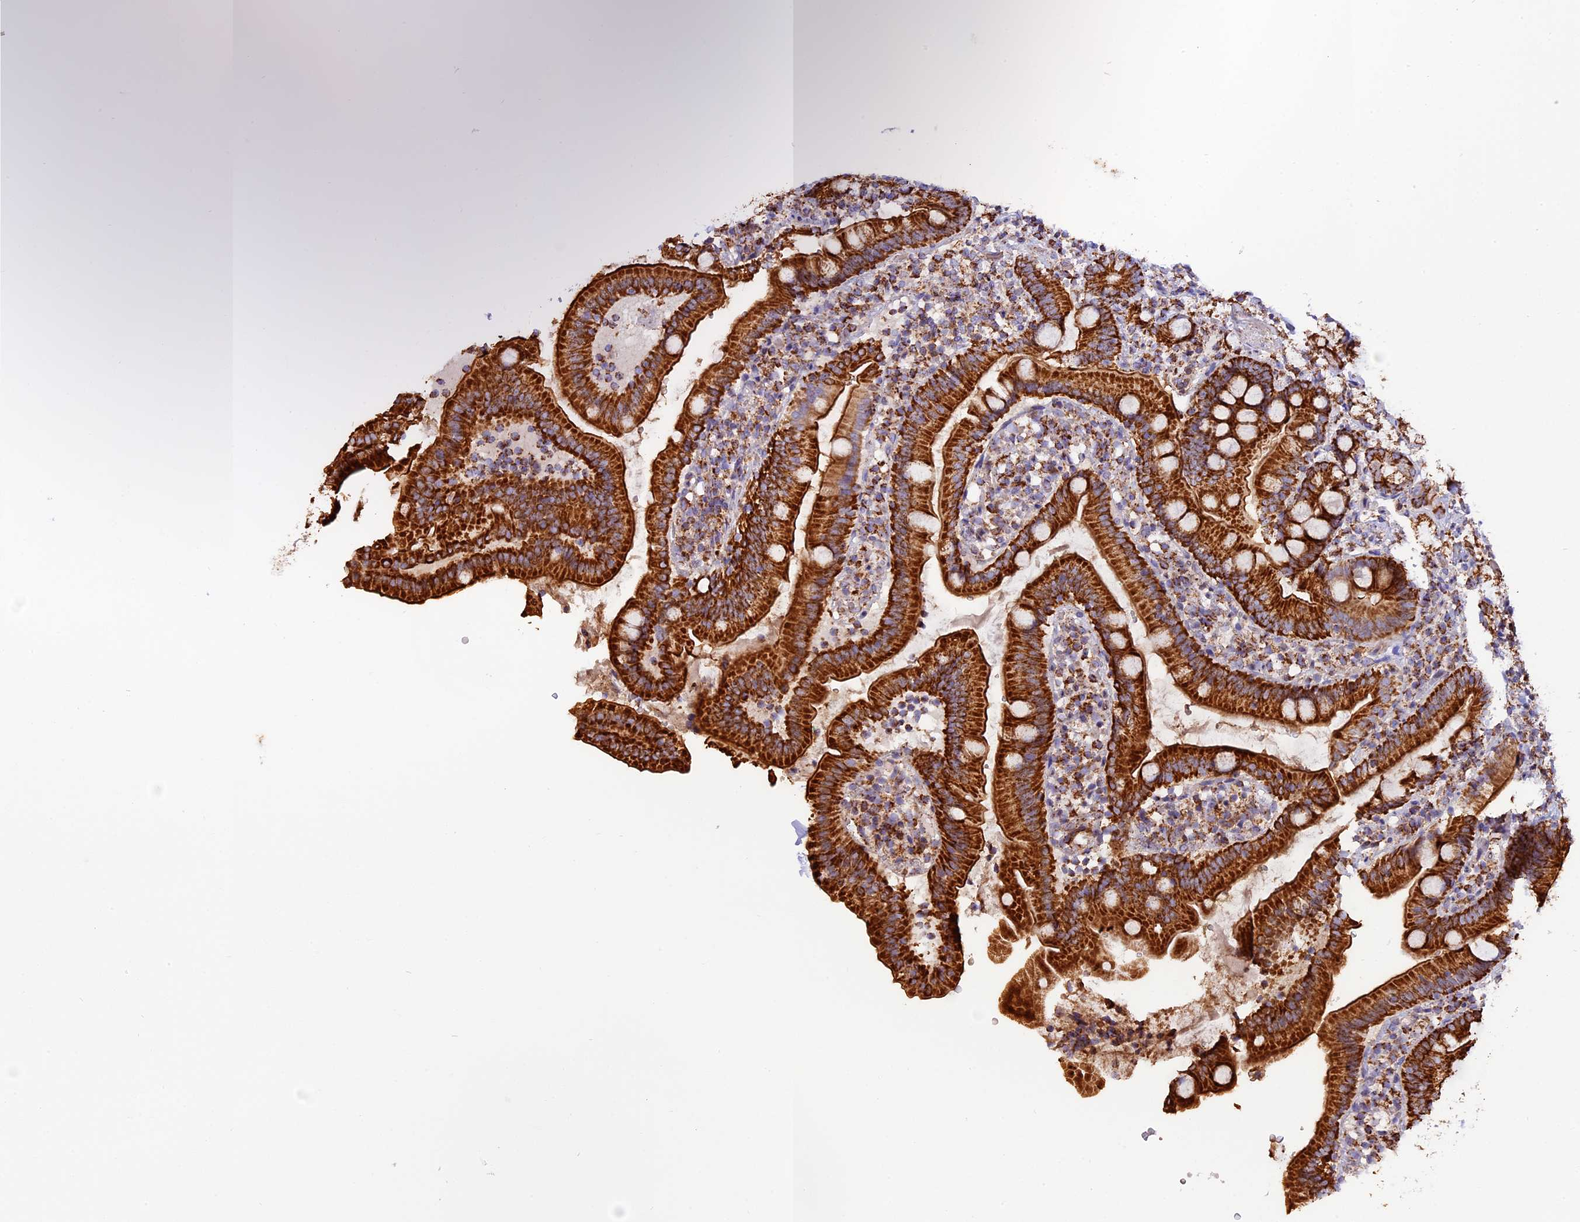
{"staining": {"intensity": "strong", "quantity": ">75%", "location": "cytoplasmic/membranous"}, "tissue": "duodenum", "cell_type": "Glandular cells", "image_type": "normal", "snomed": [{"axis": "morphology", "description": "Normal tissue, NOS"}, {"axis": "topography", "description": "Duodenum"}], "caption": "The histopathology image demonstrates a brown stain indicating the presence of a protein in the cytoplasmic/membranous of glandular cells in duodenum. The staining was performed using DAB to visualize the protein expression in brown, while the nuclei were stained in blue with hematoxylin (Magnification: 20x).", "gene": "NDUFA8", "patient": {"sex": "female", "age": 67}}